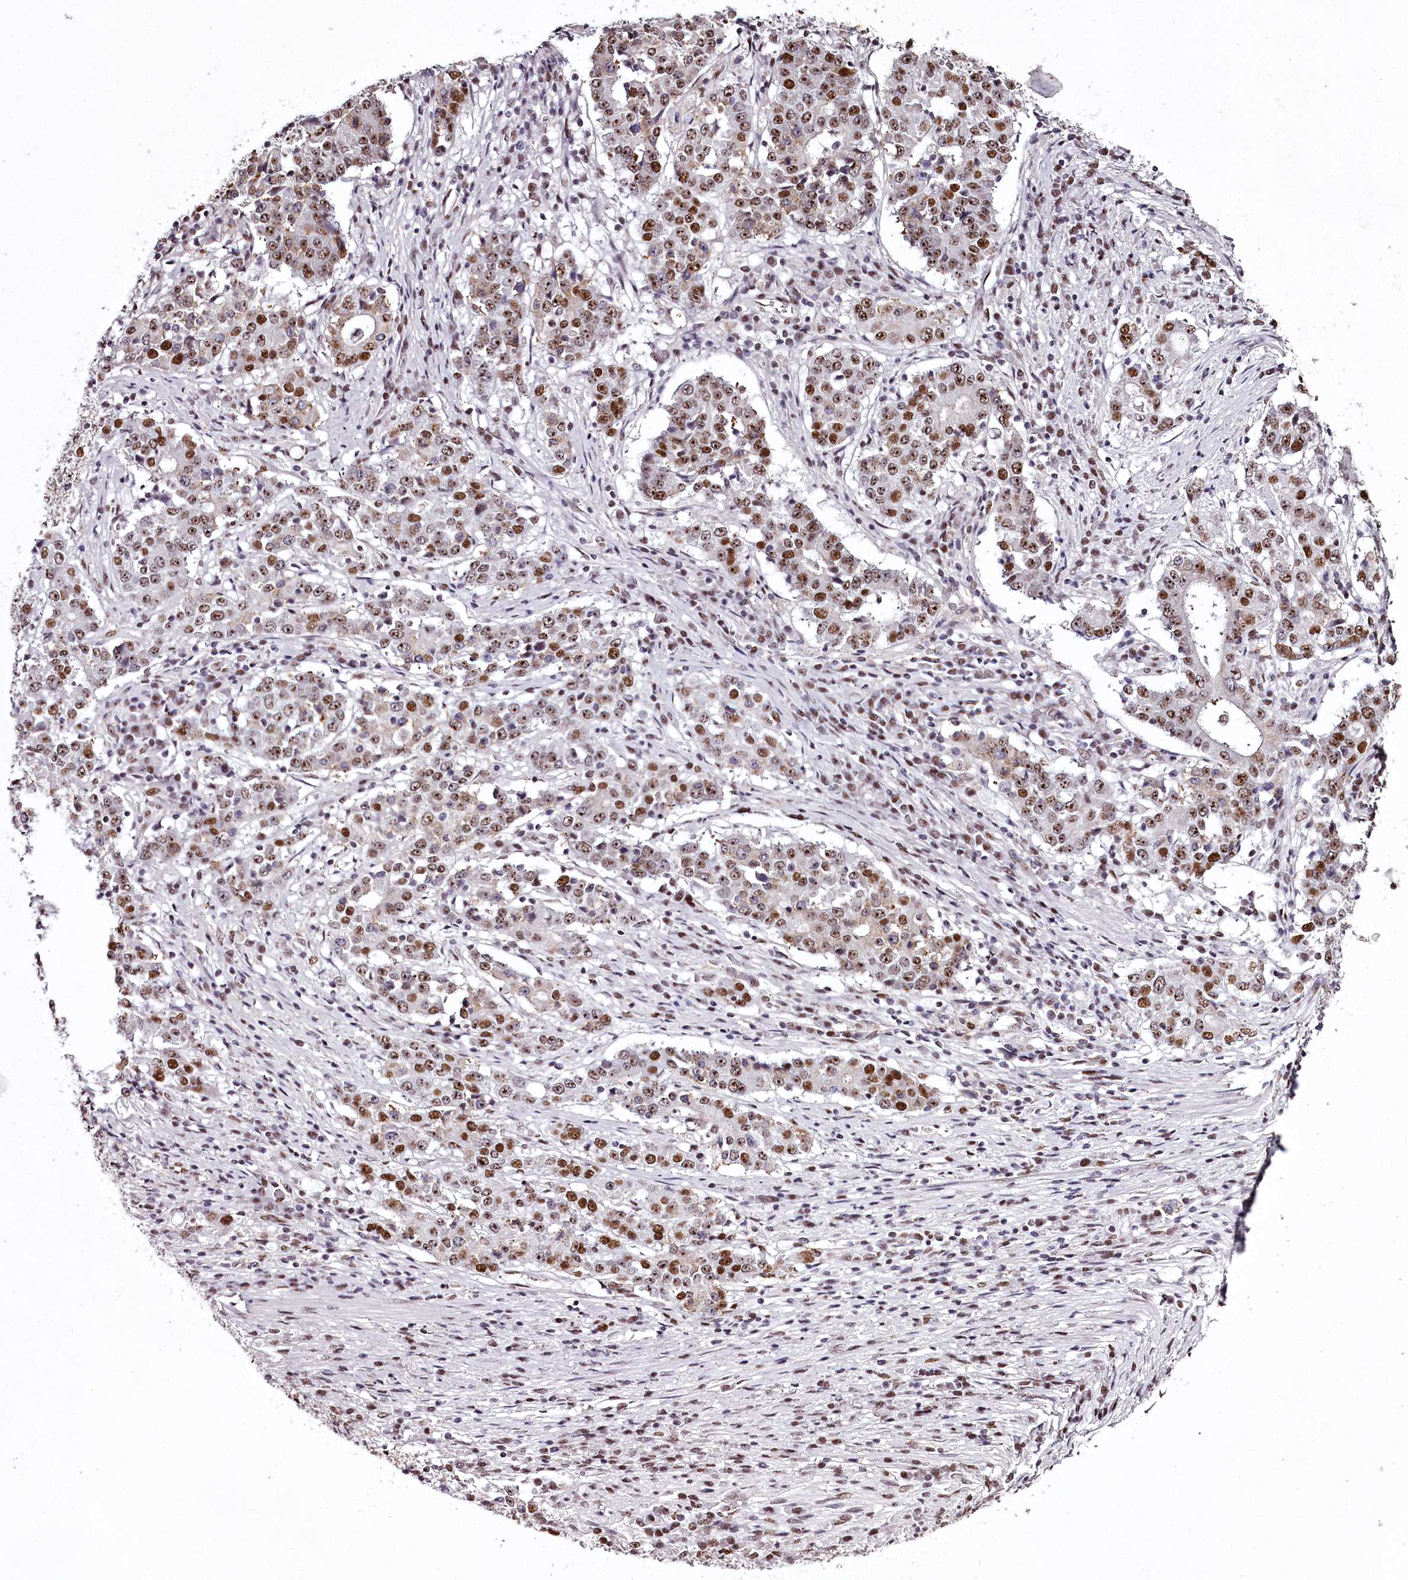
{"staining": {"intensity": "moderate", "quantity": ">75%", "location": "nuclear"}, "tissue": "stomach cancer", "cell_type": "Tumor cells", "image_type": "cancer", "snomed": [{"axis": "morphology", "description": "Adenocarcinoma, NOS"}, {"axis": "topography", "description": "Stomach"}], "caption": "The photomicrograph displays immunohistochemical staining of adenocarcinoma (stomach). There is moderate nuclear staining is appreciated in approximately >75% of tumor cells.", "gene": "PSPC1", "patient": {"sex": "male", "age": 59}}